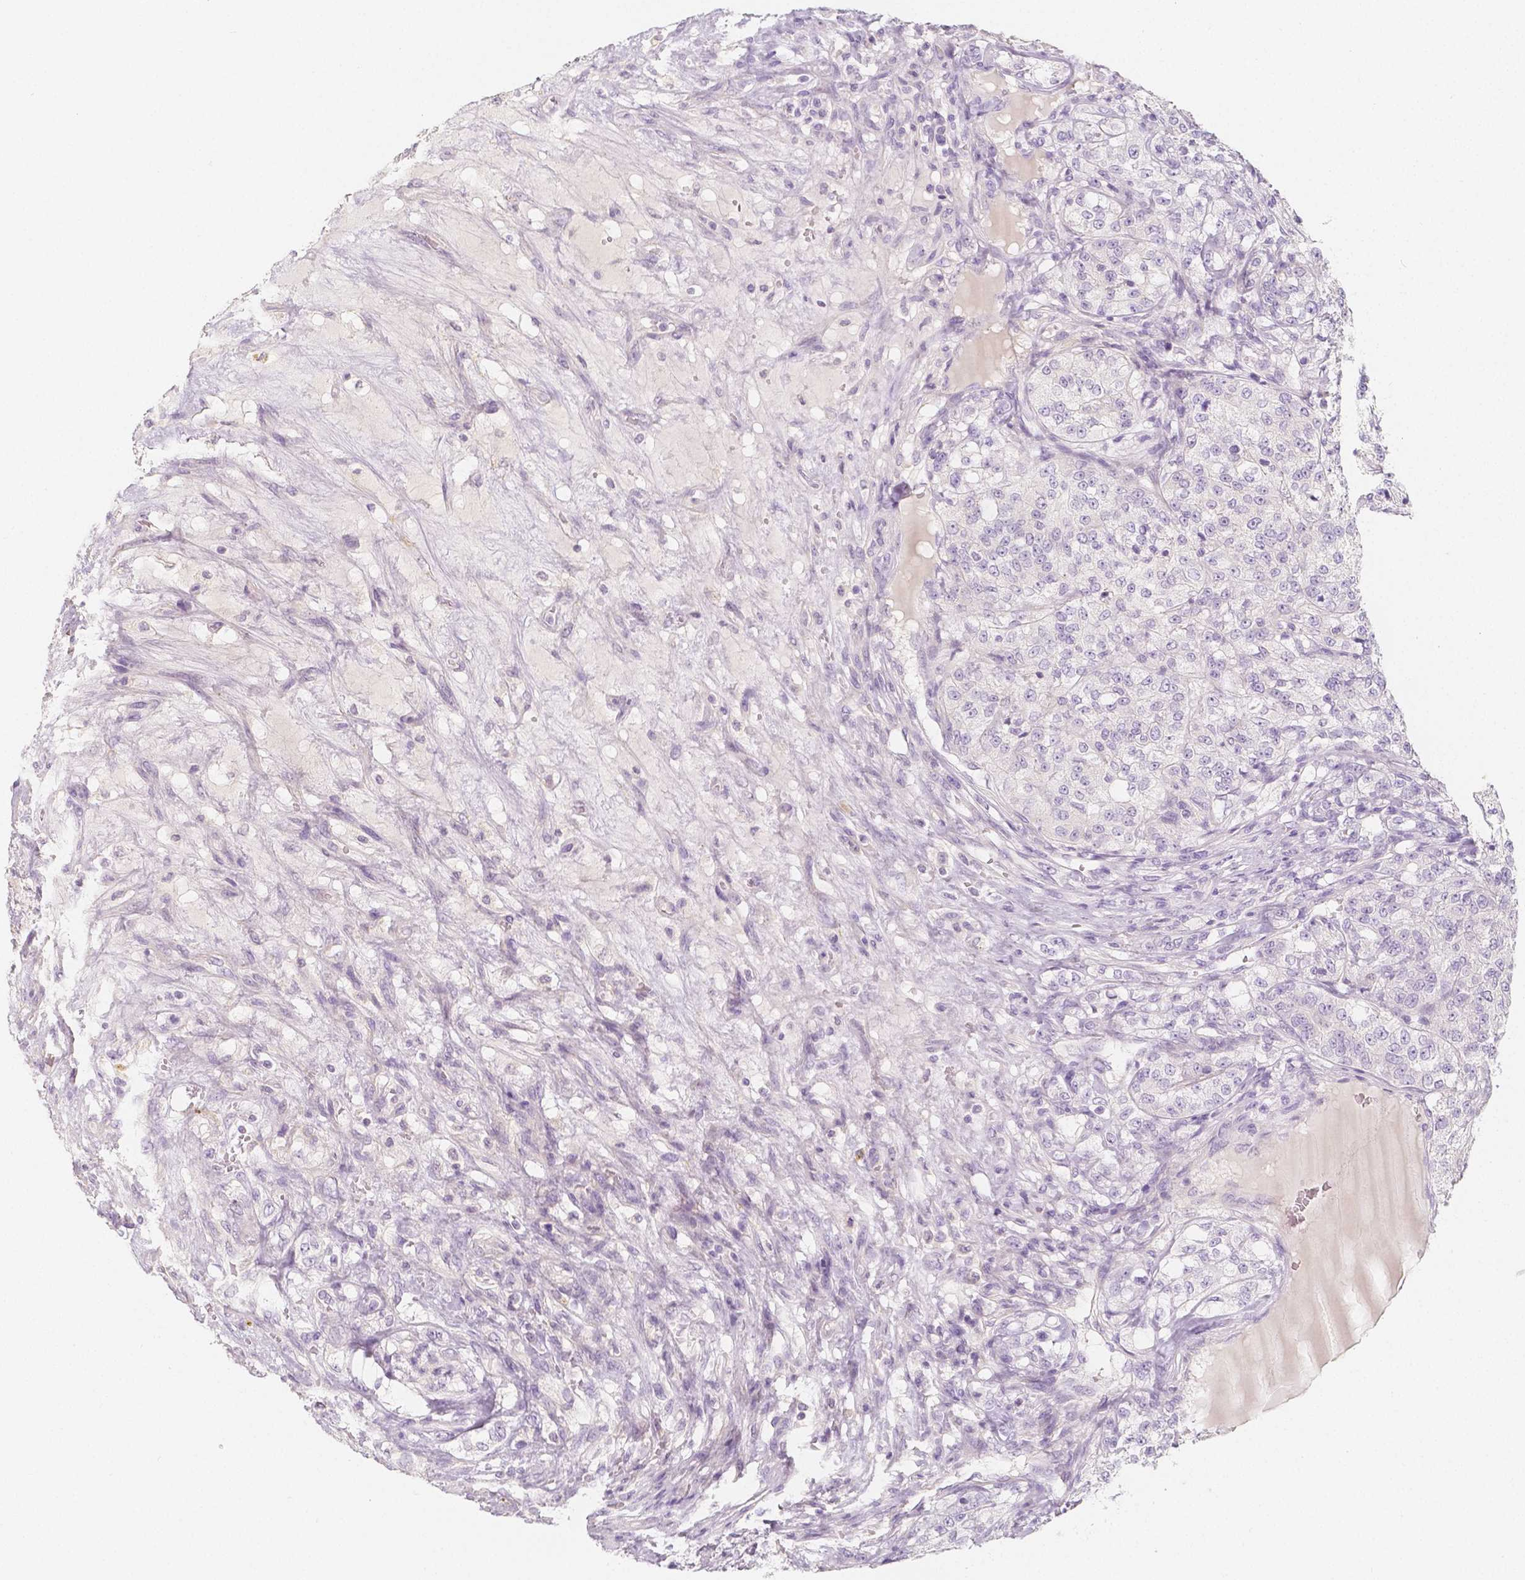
{"staining": {"intensity": "negative", "quantity": "none", "location": "none"}, "tissue": "renal cancer", "cell_type": "Tumor cells", "image_type": "cancer", "snomed": [{"axis": "morphology", "description": "Adenocarcinoma, NOS"}, {"axis": "topography", "description": "Kidney"}], "caption": "Human renal cancer (adenocarcinoma) stained for a protein using IHC displays no positivity in tumor cells.", "gene": "BATF", "patient": {"sex": "female", "age": 63}}